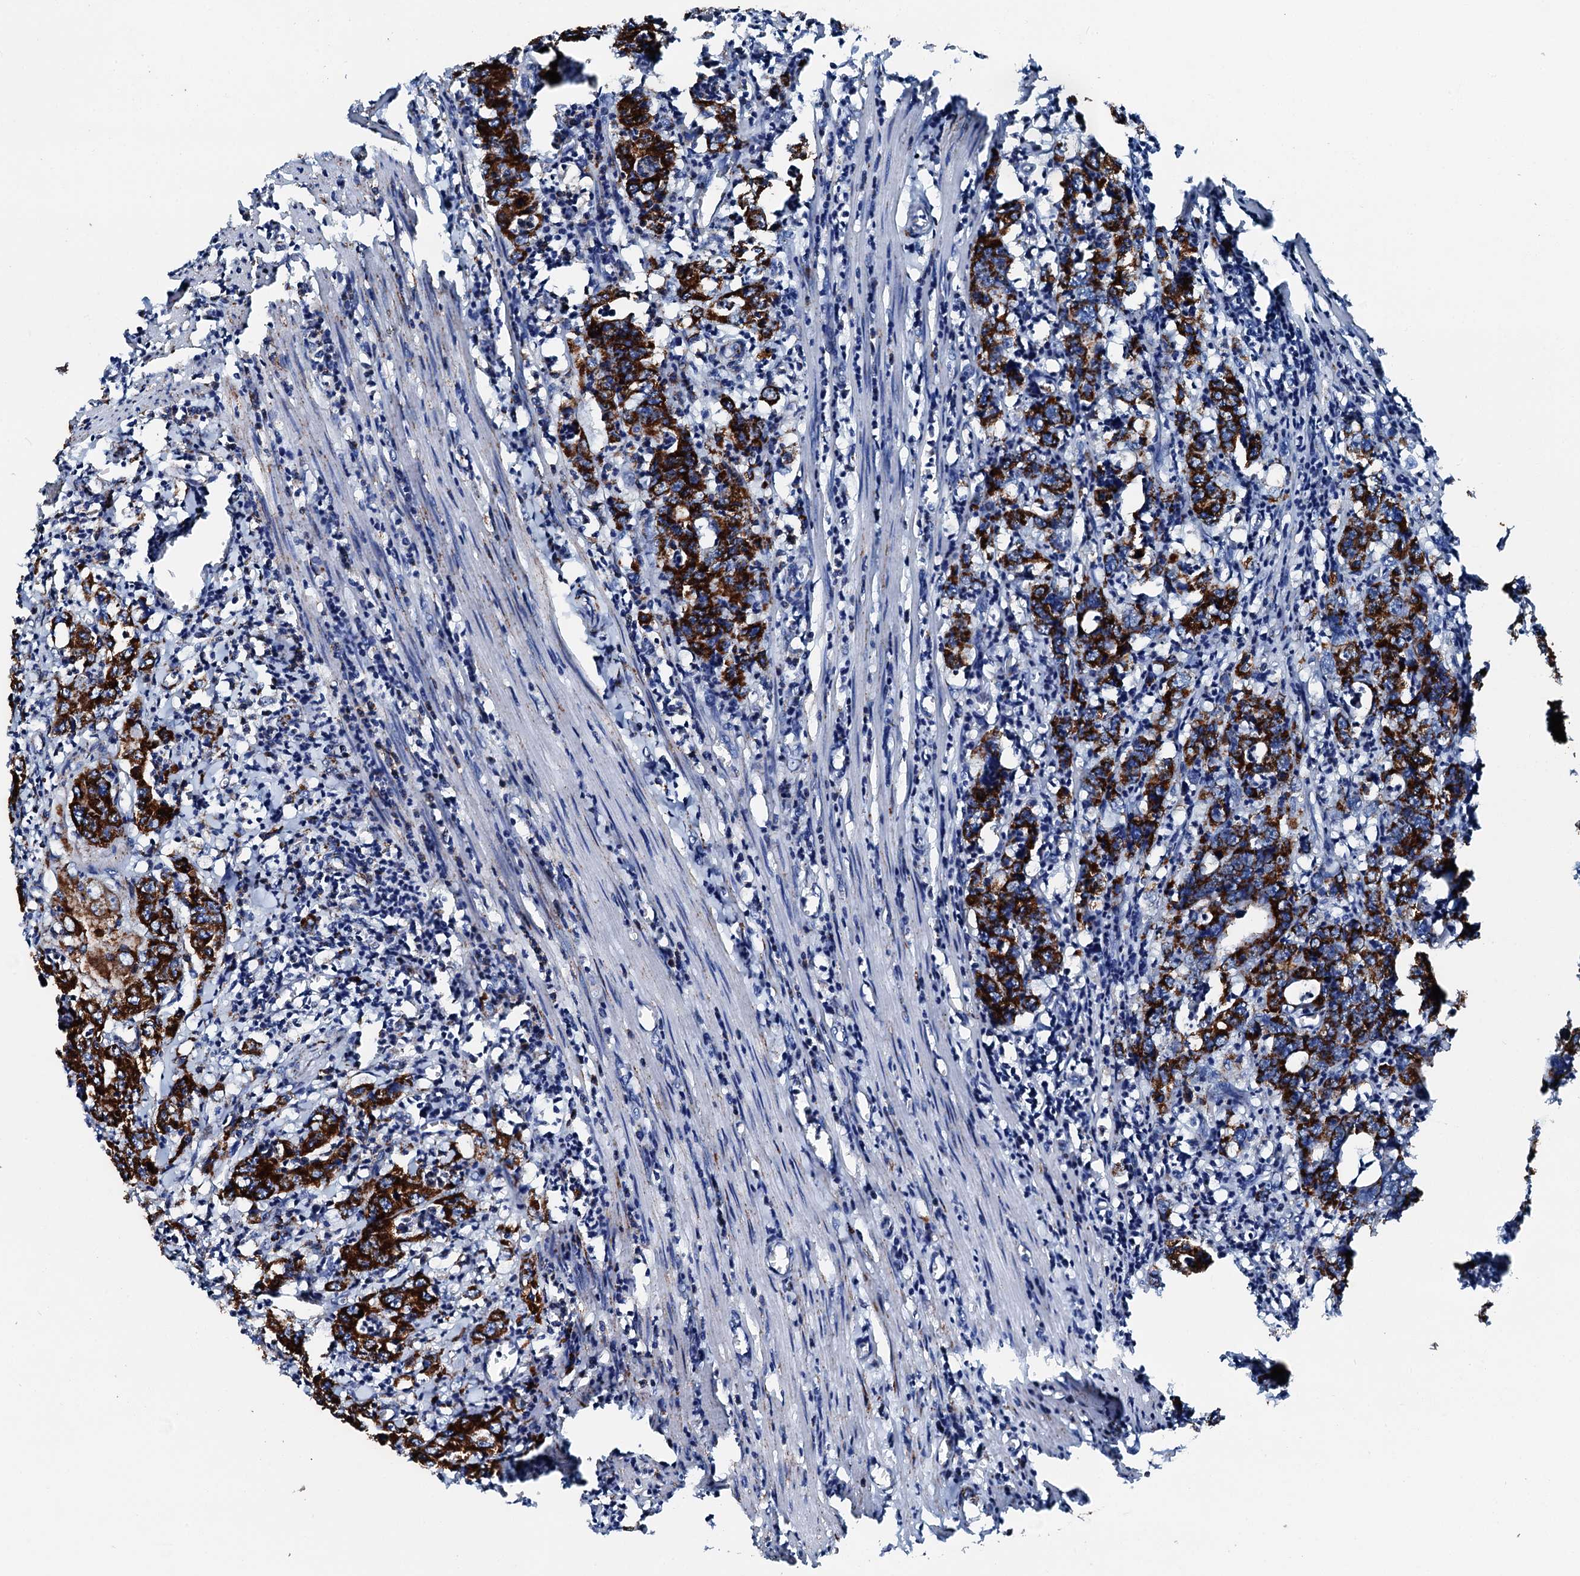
{"staining": {"intensity": "strong", "quantity": ">75%", "location": "cytoplasmic/membranous"}, "tissue": "colorectal cancer", "cell_type": "Tumor cells", "image_type": "cancer", "snomed": [{"axis": "morphology", "description": "Adenocarcinoma, NOS"}, {"axis": "topography", "description": "Colon"}], "caption": "Immunohistochemistry photomicrograph of neoplastic tissue: colorectal cancer stained using IHC shows high levels of strong protein expression localized specifically in the cytoplasmic/membranous of tumor cells, appearing as a cytoplasmic/membranous brown color.", "gene": "HADH", "patient": {"sex": "female", "age": 75}}